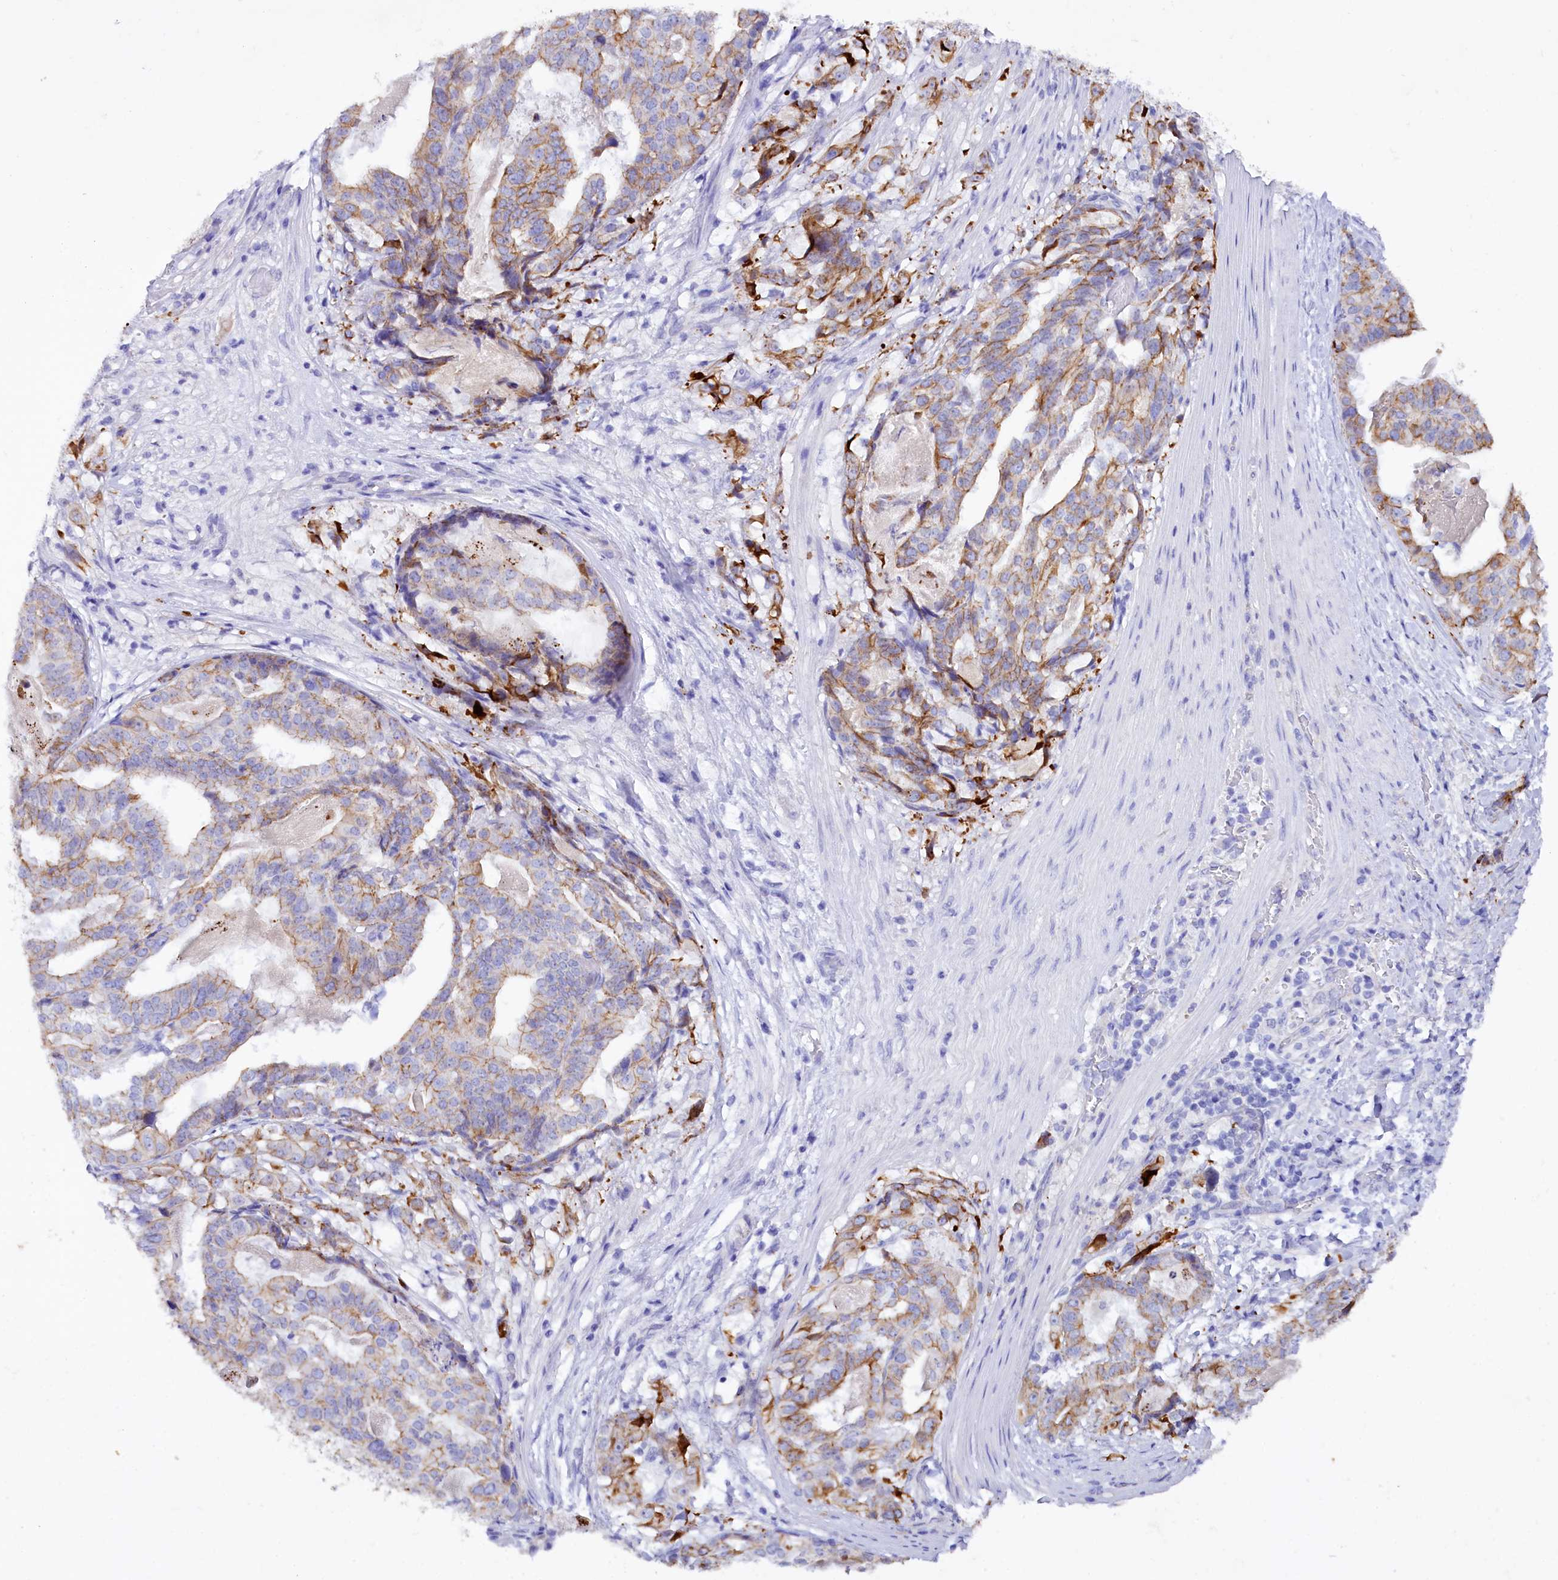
{"staining": {"intensity": "weak", "quantity": ">75%", "location": "cytoplasmic/membranous"}, "tissue": "stomach cancer", "cell_type": "Tumor cells", "image_type": "cancer", "snomed": [{"axis": "morphology", "description": "Adenocarcinoma, NOS"}, {"axis": "topography", "description": "Stomach"}], "caption": "Stomach adenocarcinoma tissue shows weak cytoplasmic/membranous expression in about >75% of tumor cells", "gene": "FAAP20", "patient": {"sex": "male", "age": 48}}